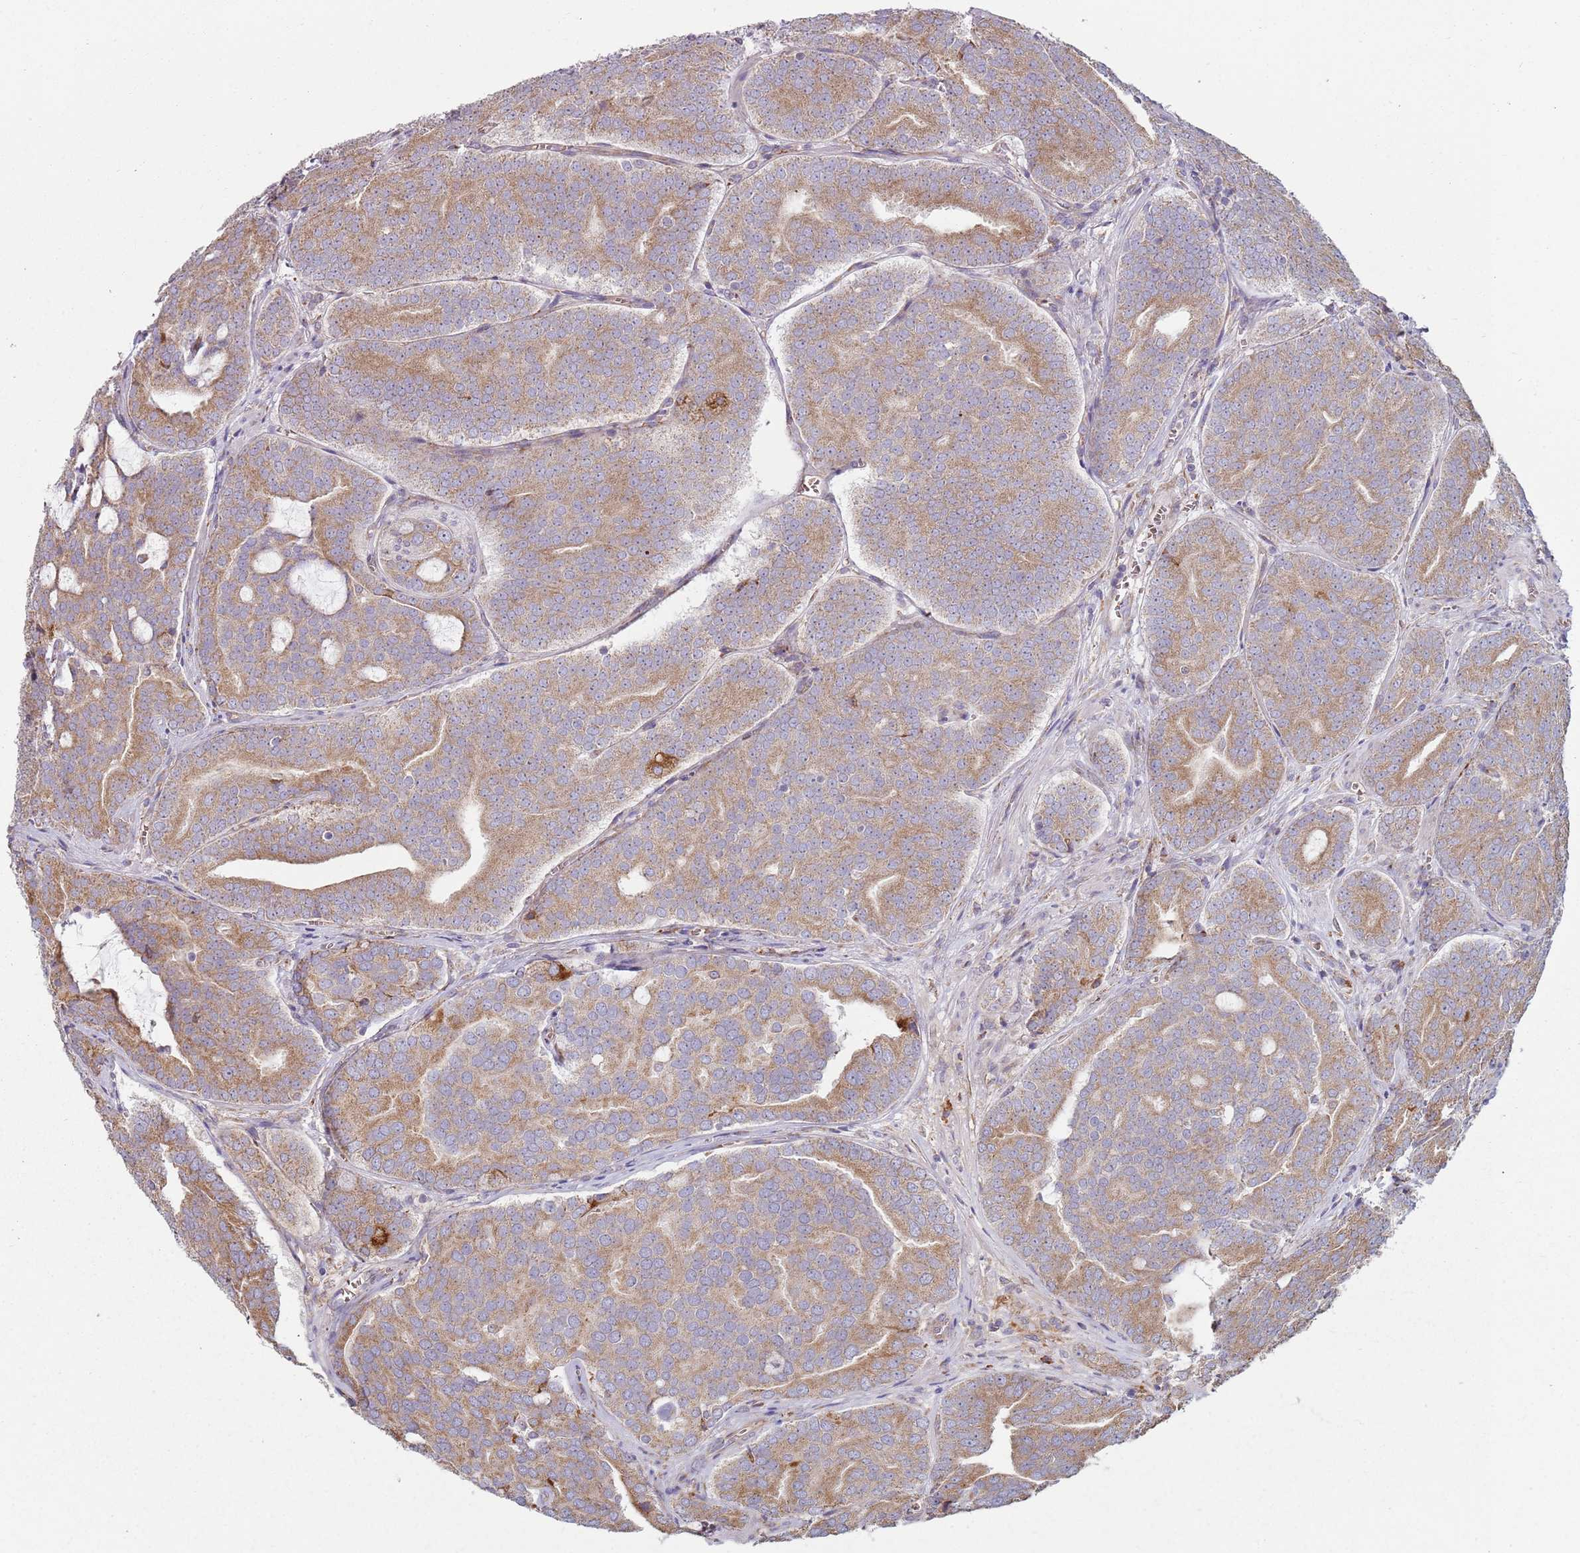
{"staining": {"intensity": "moderate", "quantity": ">75%", "location": "cytoplasmic/membranous"}, "tissue": "prostate cancer", "cell_type": "Tumor cells", "image_type": "cancer", "snomed": [{"axis": "morphology", "description": "Adenocarcinoma, High grade"}, {"axis": "topography", "description": "Prostate"}], "caption": "Brown immunohistochemical staining in human prostate cancer (high-grade adenocarcinoma) demonstrates moderate cytoplasmic/membranous positivity in about >75% of tumor cells. The staining was performed using DAB (3,3'-diaminobenzidine), with brown indicating positive protein expression. Nuclei are stained blue with hematoxylin.", "gene": "SPATA2", "patient": {"sex": "male", "age": 55}}